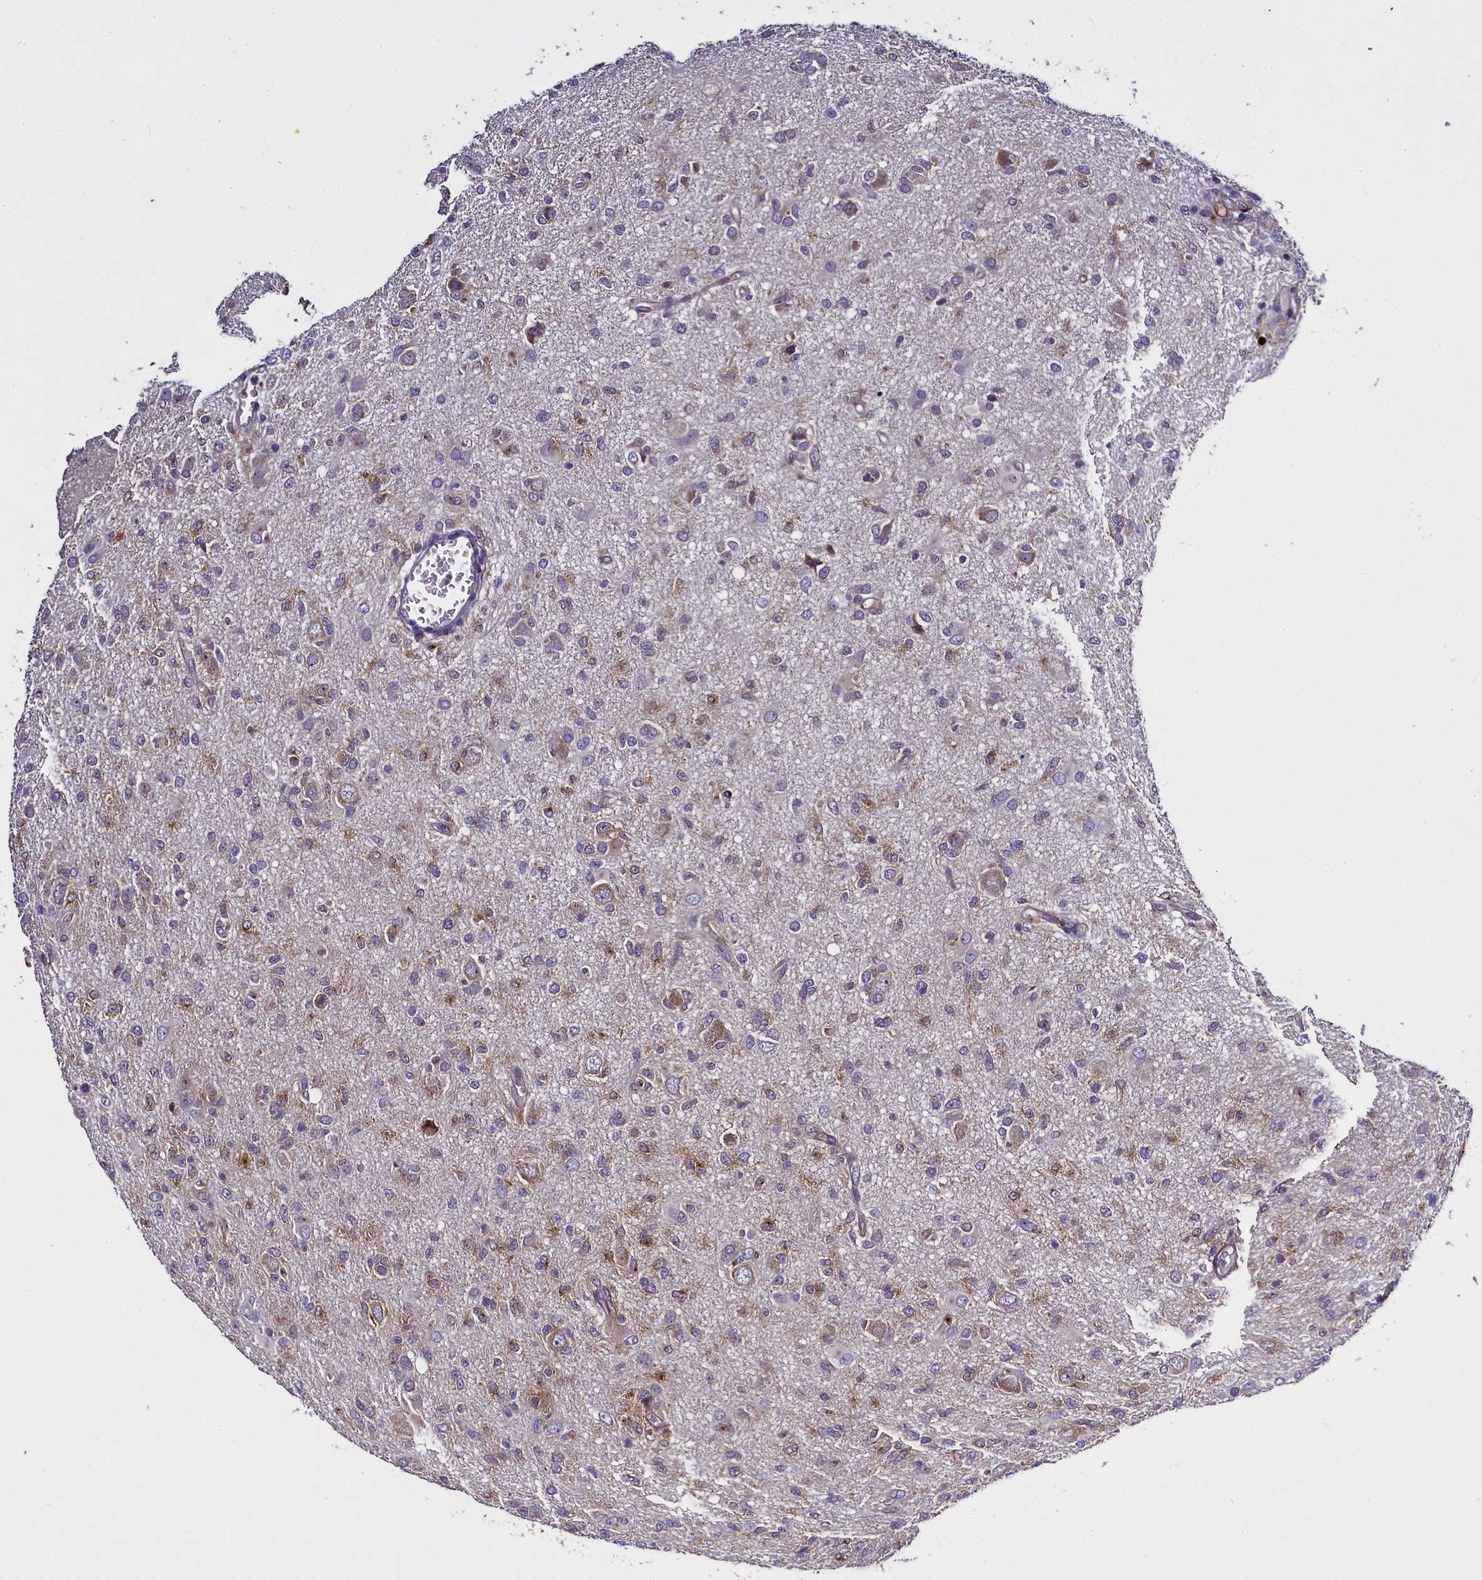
{"staining": {"intensity": "moderate", "quantity": "<25%", "location": "cytoplasmic/membranous"}, "tissue": "glioma", "cell_type": "Tumor cells", "image_type": "cancer", "snomed": [{"axis": "morphology", "description": "Glioma, malignant, High grade"}, {"axis": "topography", "description": "Brain"}], "caption": "The image demonstrates immunohistochemical staining of malignant glioma (high-grade). There is moderate cytoplasmic/membranous staining is appreciated in approximately <25% of tumor cells.", "gene": "MRC2", "patient": {"sex": "female", "age": 57}}